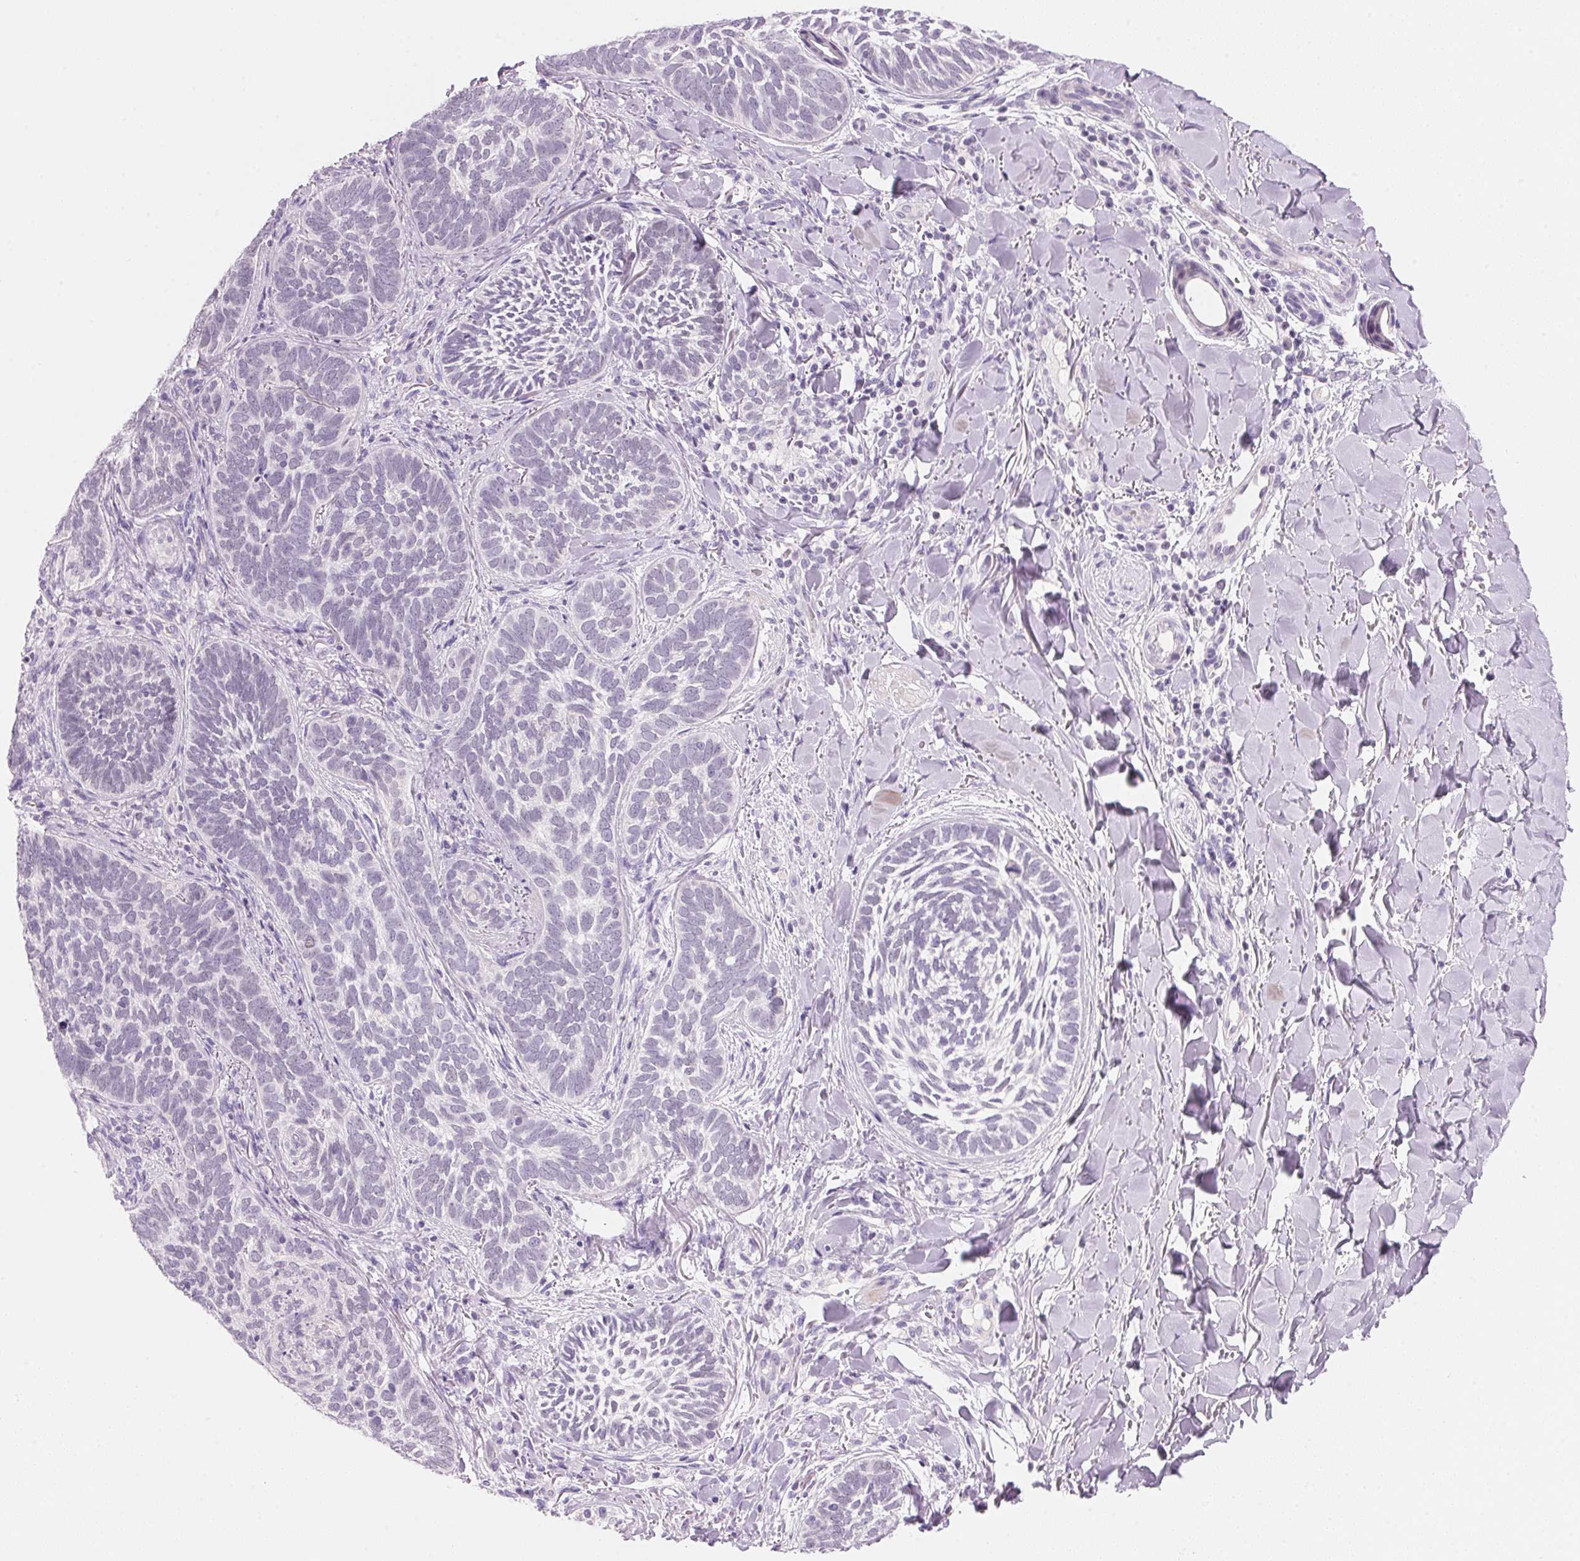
{"staining": {"intensity": "negative", "quantity": "none", "location": "none"}, "tissue": "skin cancer", "cell_type": "Tumor cells", "image_type": "cancer", "snomed": [{"axis": "morphology", "description": "Normal tissue, NOS"}, {"axis": "morphology", "description": "Basal cell carcinoma"}, {"axis": "topography", "description": "Skin"}], "caption": "DAB (3,3'-diaminobenzidine) immunohistochemical staining of human skin basal cell carcinoma reveals no significant positivity in tumor cells.", "gene": "CYP11B1", "patient": {"sex": "male", "age": 46}}